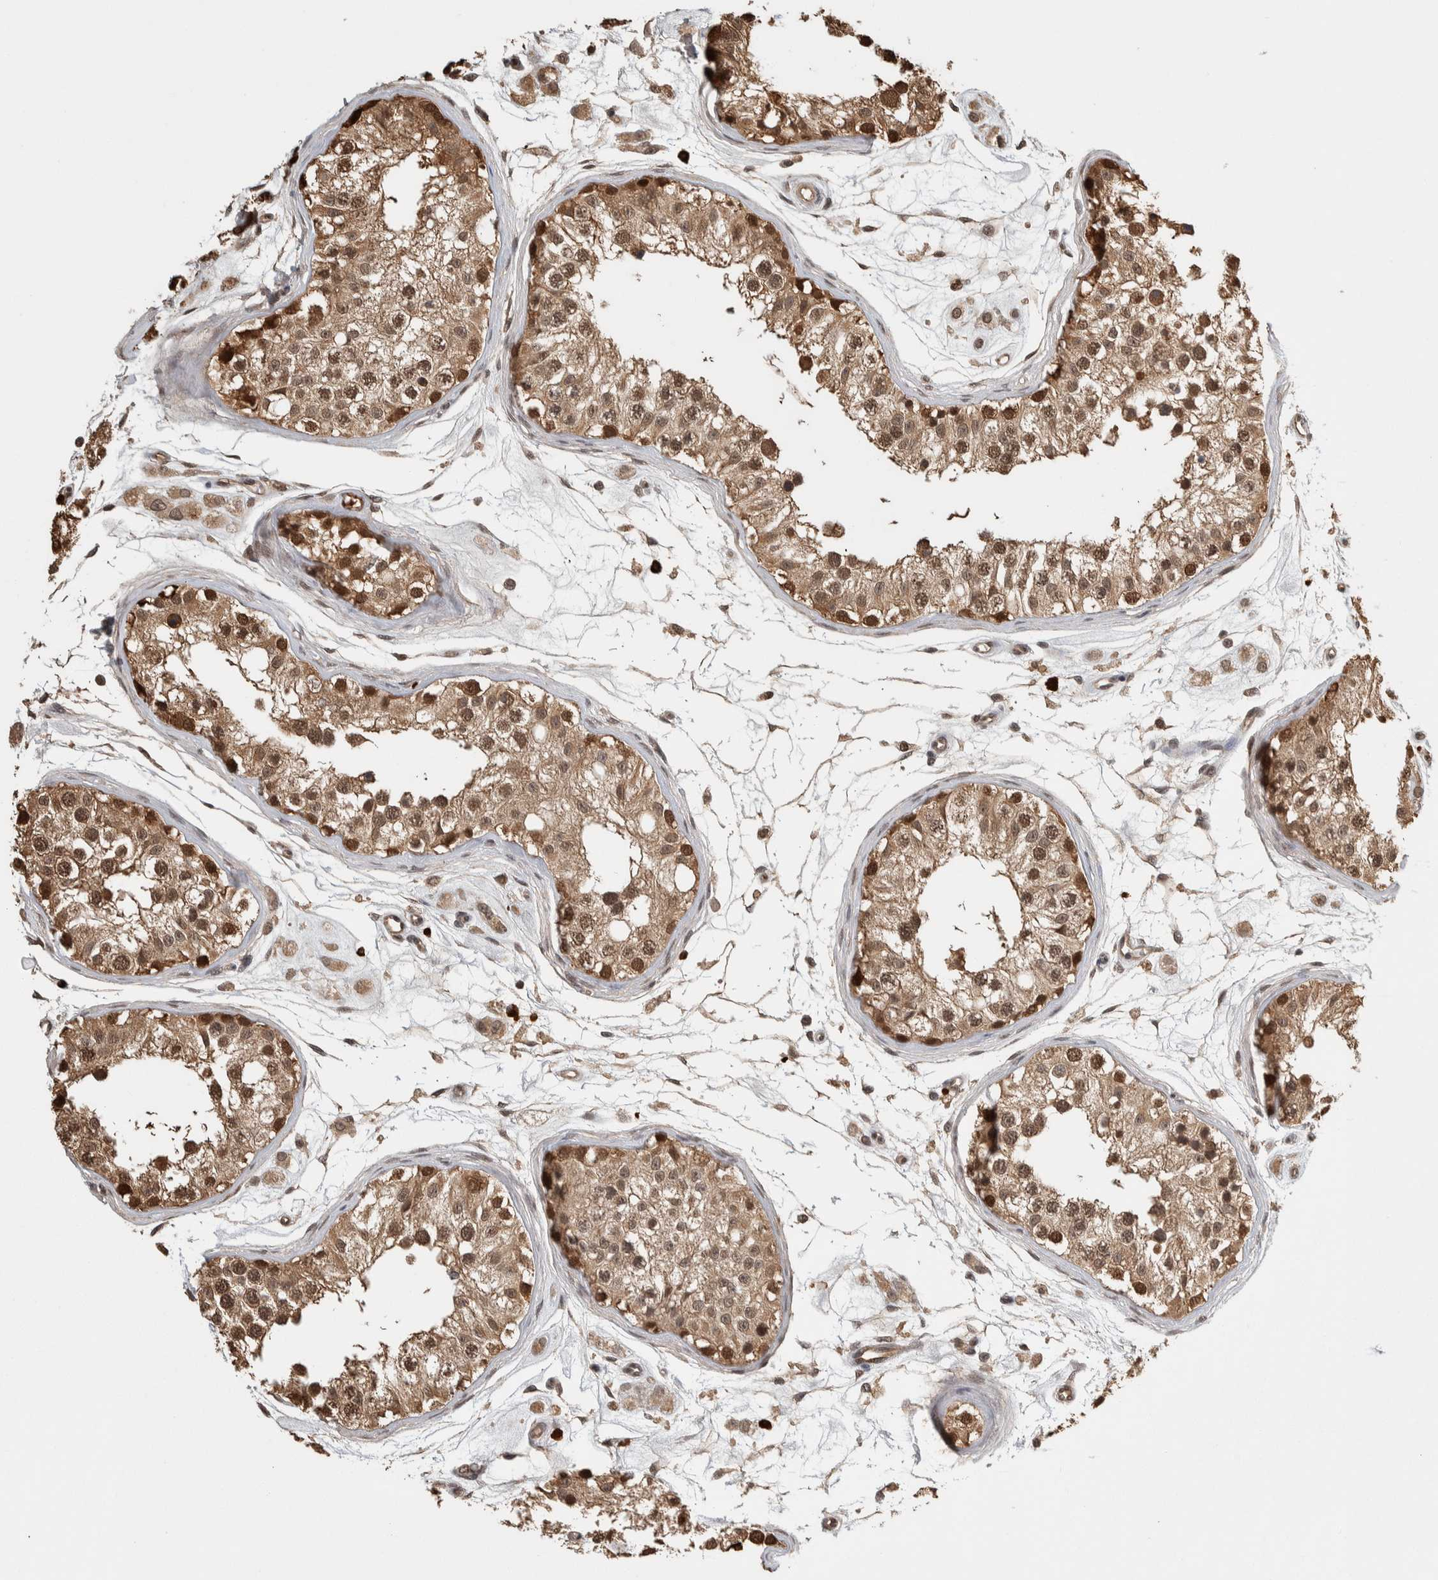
{"staining": {"intensity": "strong", "quantity": ">75%", "location": "cytoplasmic/membranous,nuclear"}, "tissue": "testis", "cell_type": "Cells in seminiferous ducts", "image_type": "normal", "snomed": [{"axis": "morphology", "description": "Normal tissue, NOS"}, {"axis": "morphology", "description": "Adenocarcinoma, metastatic, NOS"}, {"axis": "topography", "description": "Testis"}], "caption": "Protein staining by IHC demonstrates strong cytoplasmic/membranous,nuclear positivity in about >75% of cells in seminiferous ducts in unremarkable testis. The staining was performed using DAB, with brown indicating positive protein expression. Nuclei are stained blue with hematoxylin.", "gene": "ZNF592", "patient": {"sex": "male", "age": 26}}